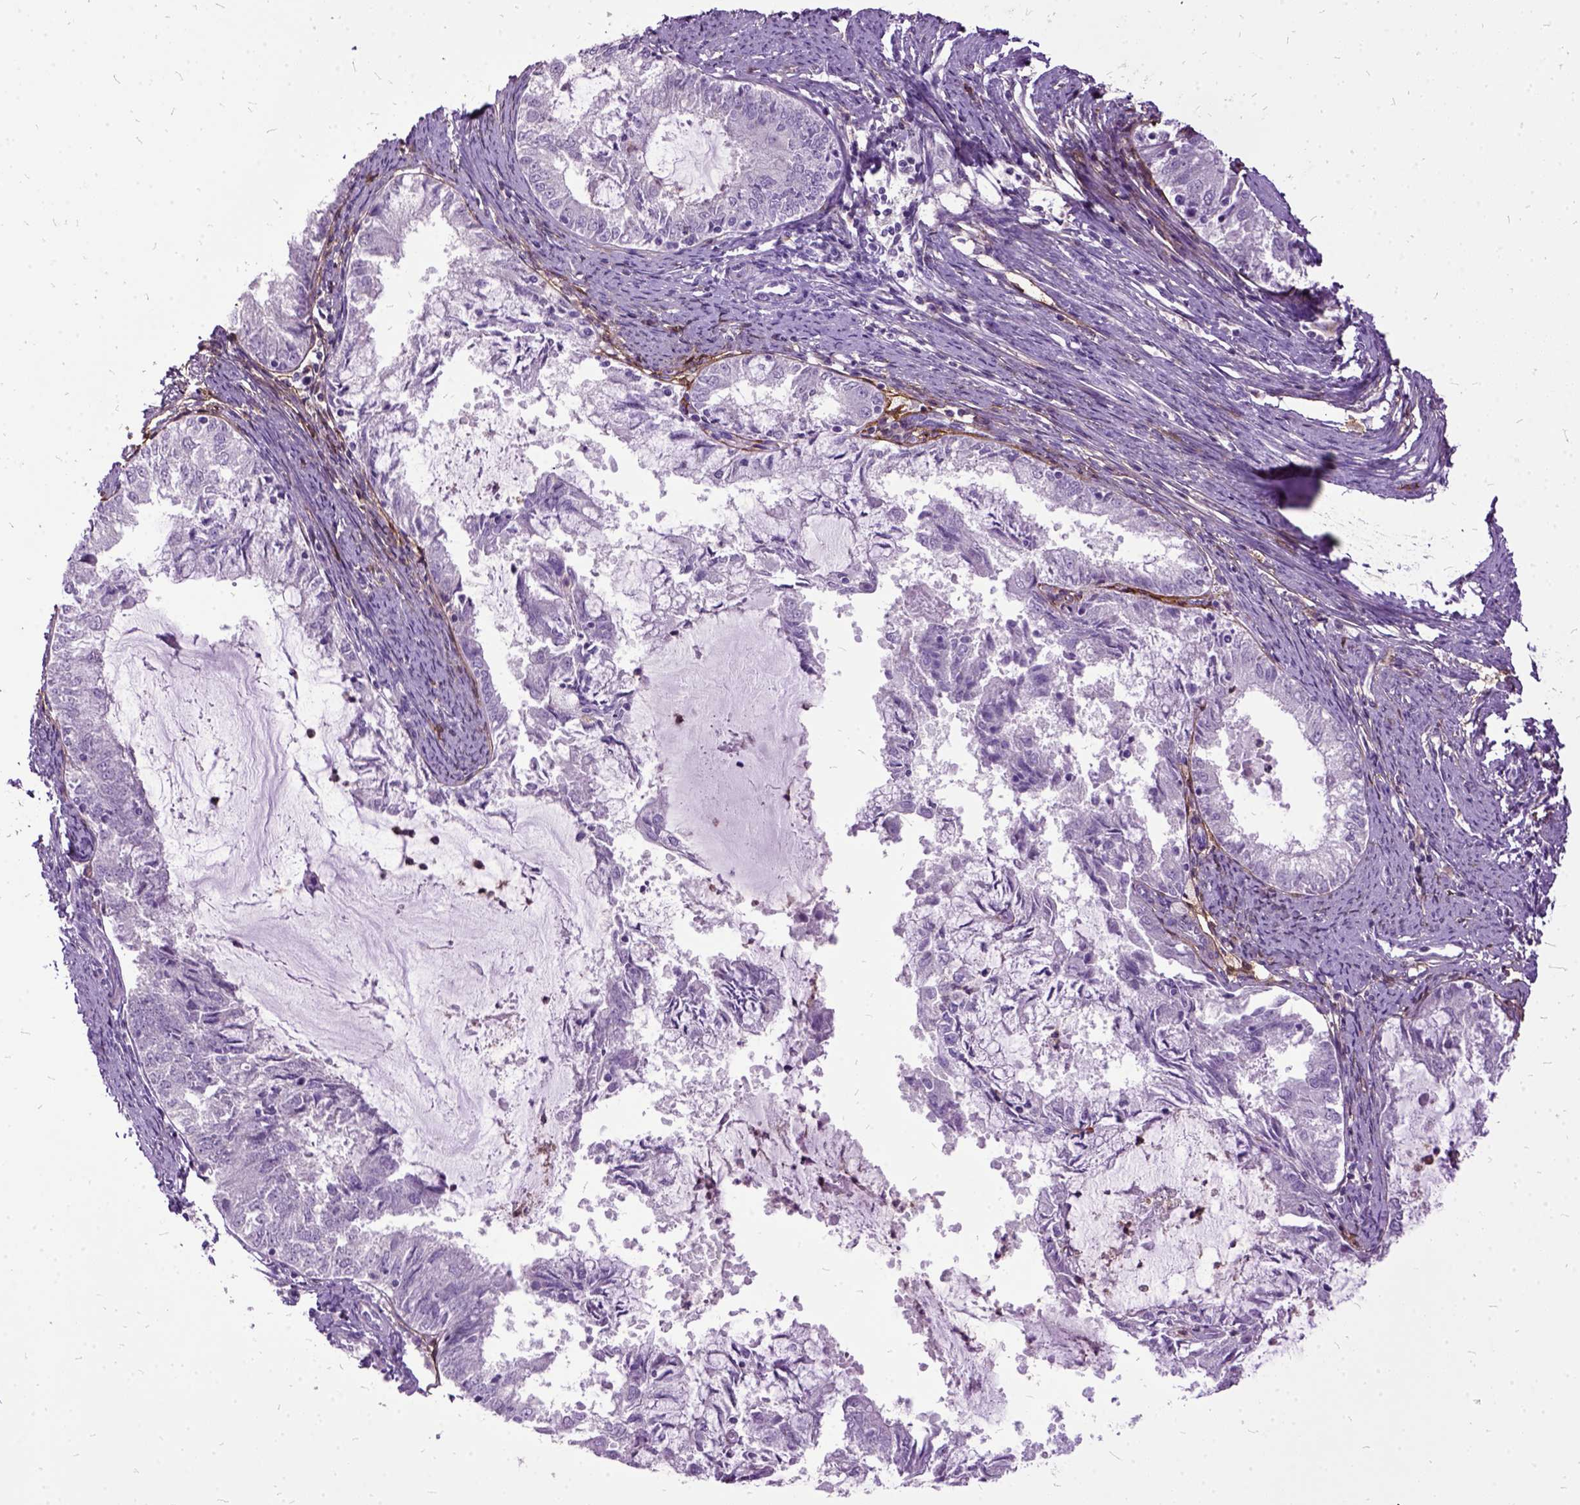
{"staining": {"intensity": "negative", "quantity": "none", "location": "none"}, "tissue": "endometrial cancer", "cell_type": "Tumor cells", "image_type": "cancer", "snomed": [{"axis": "morphology", "description": "Adenocarcinoma, NOS"}, {"axis": "topography", "description": "Endometrium"}], "caption": "An IHC histopathology image of endometrial adenocarcinoma is shown. There is no staining in tumor cells of endometrial adenocarcinoma.", "gene": "MME", "patient": {"sex": "female", "age": 57}}